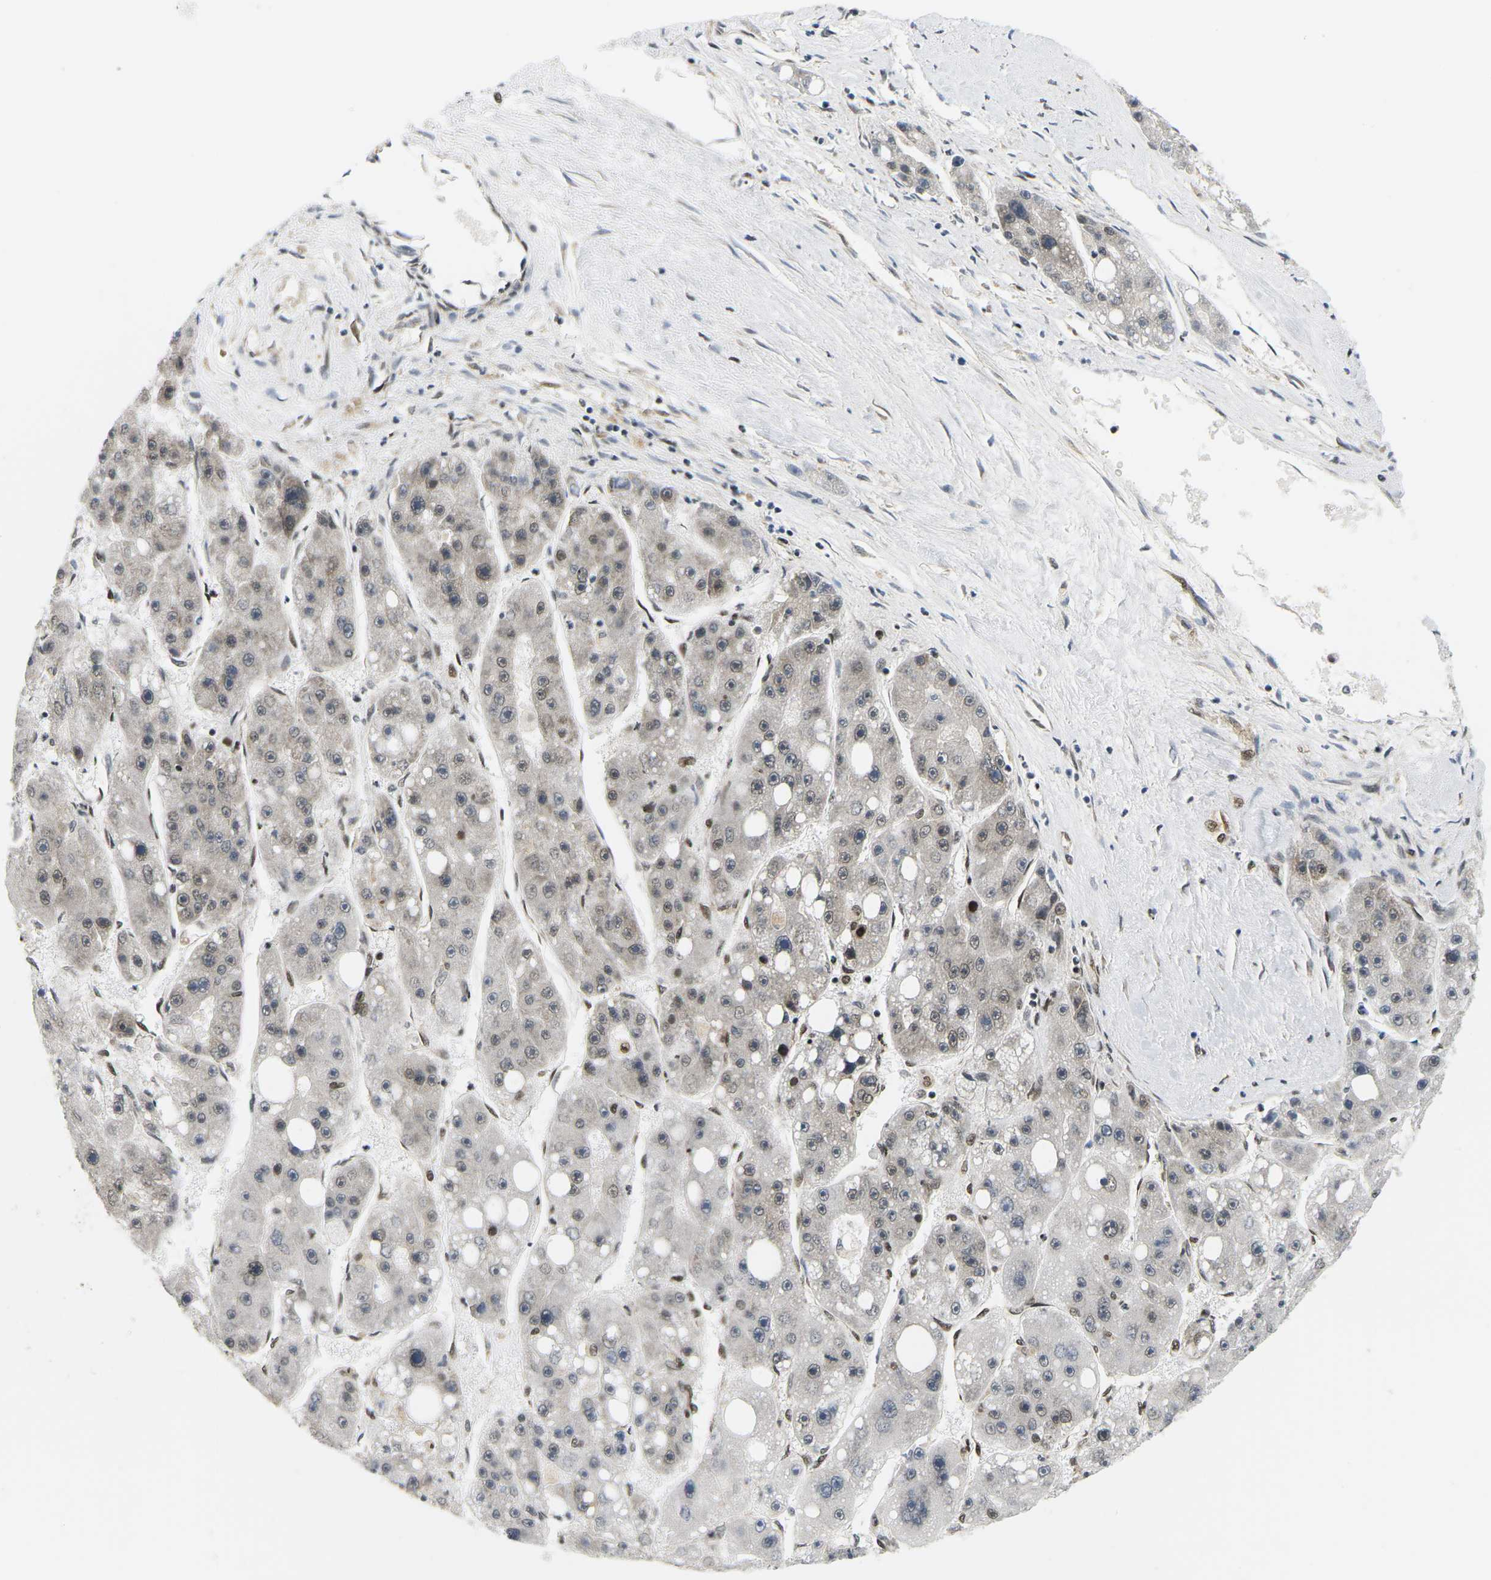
{"staining": {"intensity": "weak", "quantity": "25%-75%", "location": "nuclear"}, "tissue": "liver cancer", "cell_type": "Tumor cells", "image_type": "cancer", "snomed": [{"axis": "morphology", "description": "Carcinoma, Hepatocellular, NOS"}, {"axis": "topography", "description": "Liver"}], "caption": "Tumor cells show low levels of weak nuclear positivity in approximately 25%-75% of cells in human hepatocellular carcinoma (liver). (DAB = brown stain, brightfield microscopy at high magnification).", "gene": "CELF1", "patient": {"sex": "female", "age": 61}}